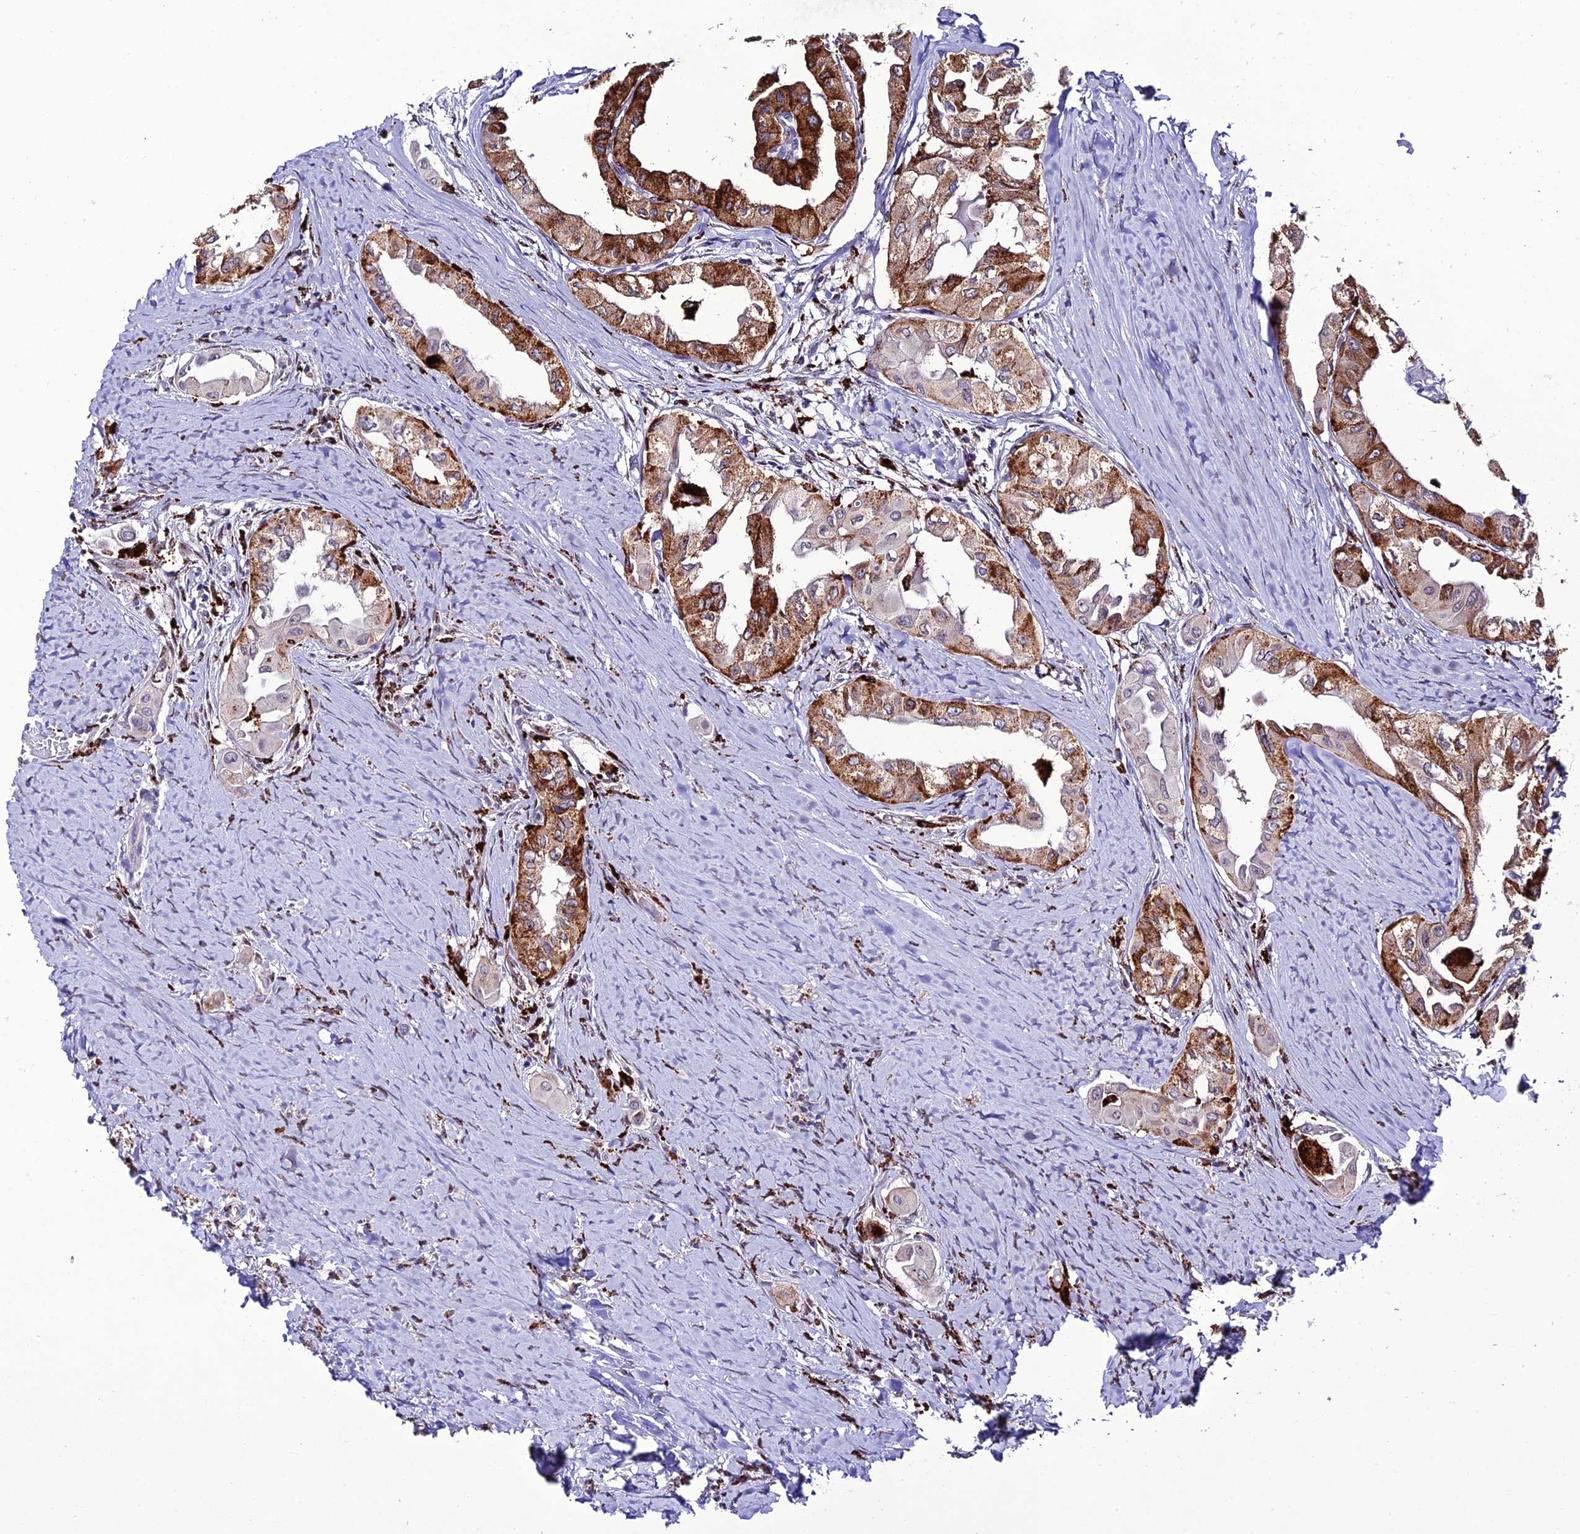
{"staining": {"intensity": "strong", "quantity": ">75%", "location": "cytoplasmic/membranous"}, "tissue": "thyroid cancer", "cell_type": "Tumor cells", "image_type": "cancer", "snomed": [{"axis": "morphology", "description": "Papillary adenocarcinoma, NOS"}, {"axis": "topography", "description": "Thyroid gland"}], "caption": "Brown immunohistochemical staining in thyroid cancer (papillary adenocarcinoma) exhibits strong cytoplasmic/membranous staining in approximately >75% of tumor cells.", "gene": "HIC1", "patient": {"sex": "female", "age": 59}}